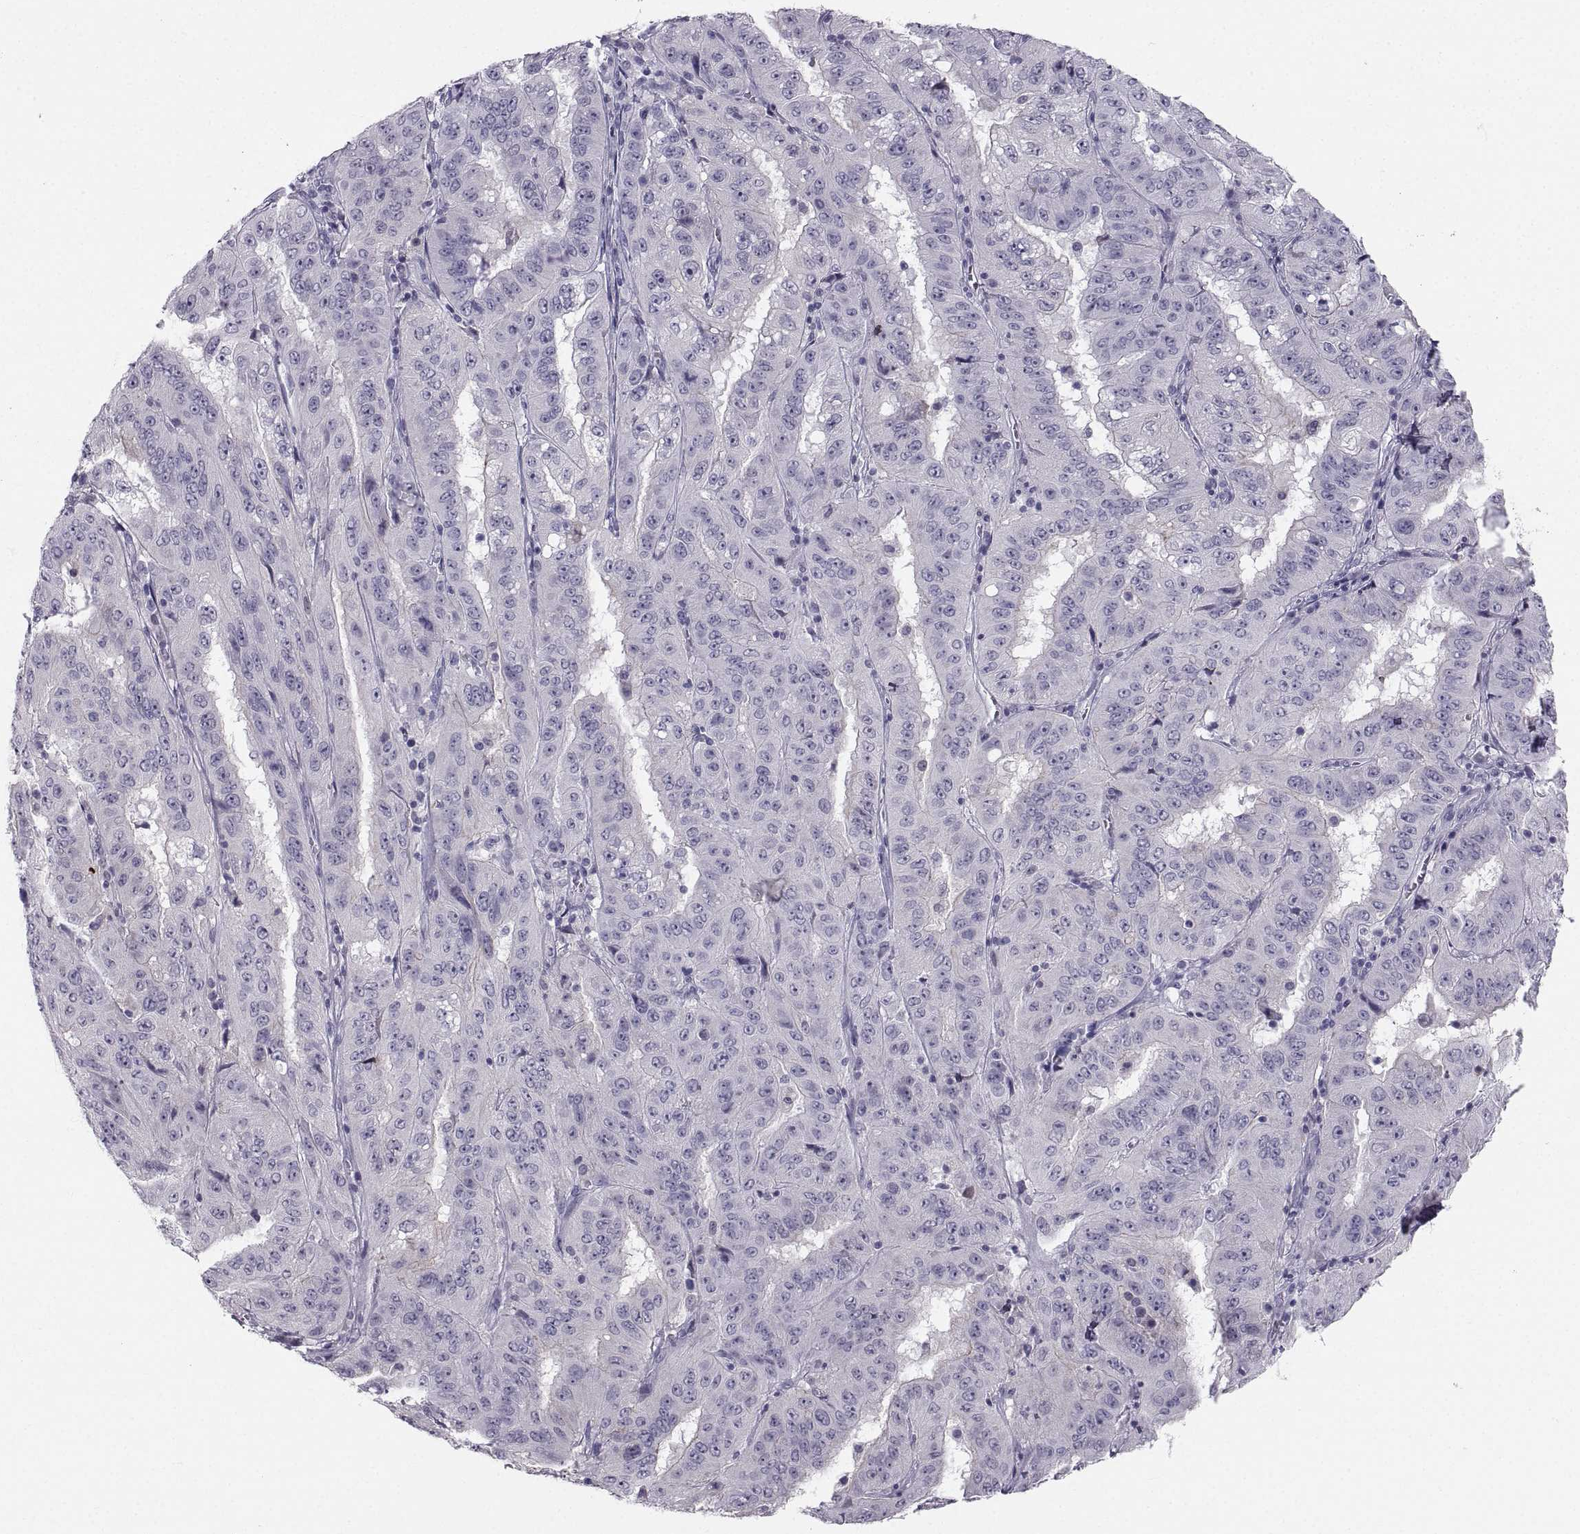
{"staining": {"intensity": "negative", "quantity": "none", "location": "none"}, "tissue": "pancreatic cancer", "cell_type": "Tumor cells", "image_type": "cancer", "snomed": [{"axis": "morphology", "description": "Adenocarcinoma, NOS"}, {"axis": "topography", "description": "Pancreas"}], "caption": "Tumor cells are negative for protein expression in human pancreatic cancer.", "gene": "ZNF185", "patient": {"sex": "male", "age": 63}}